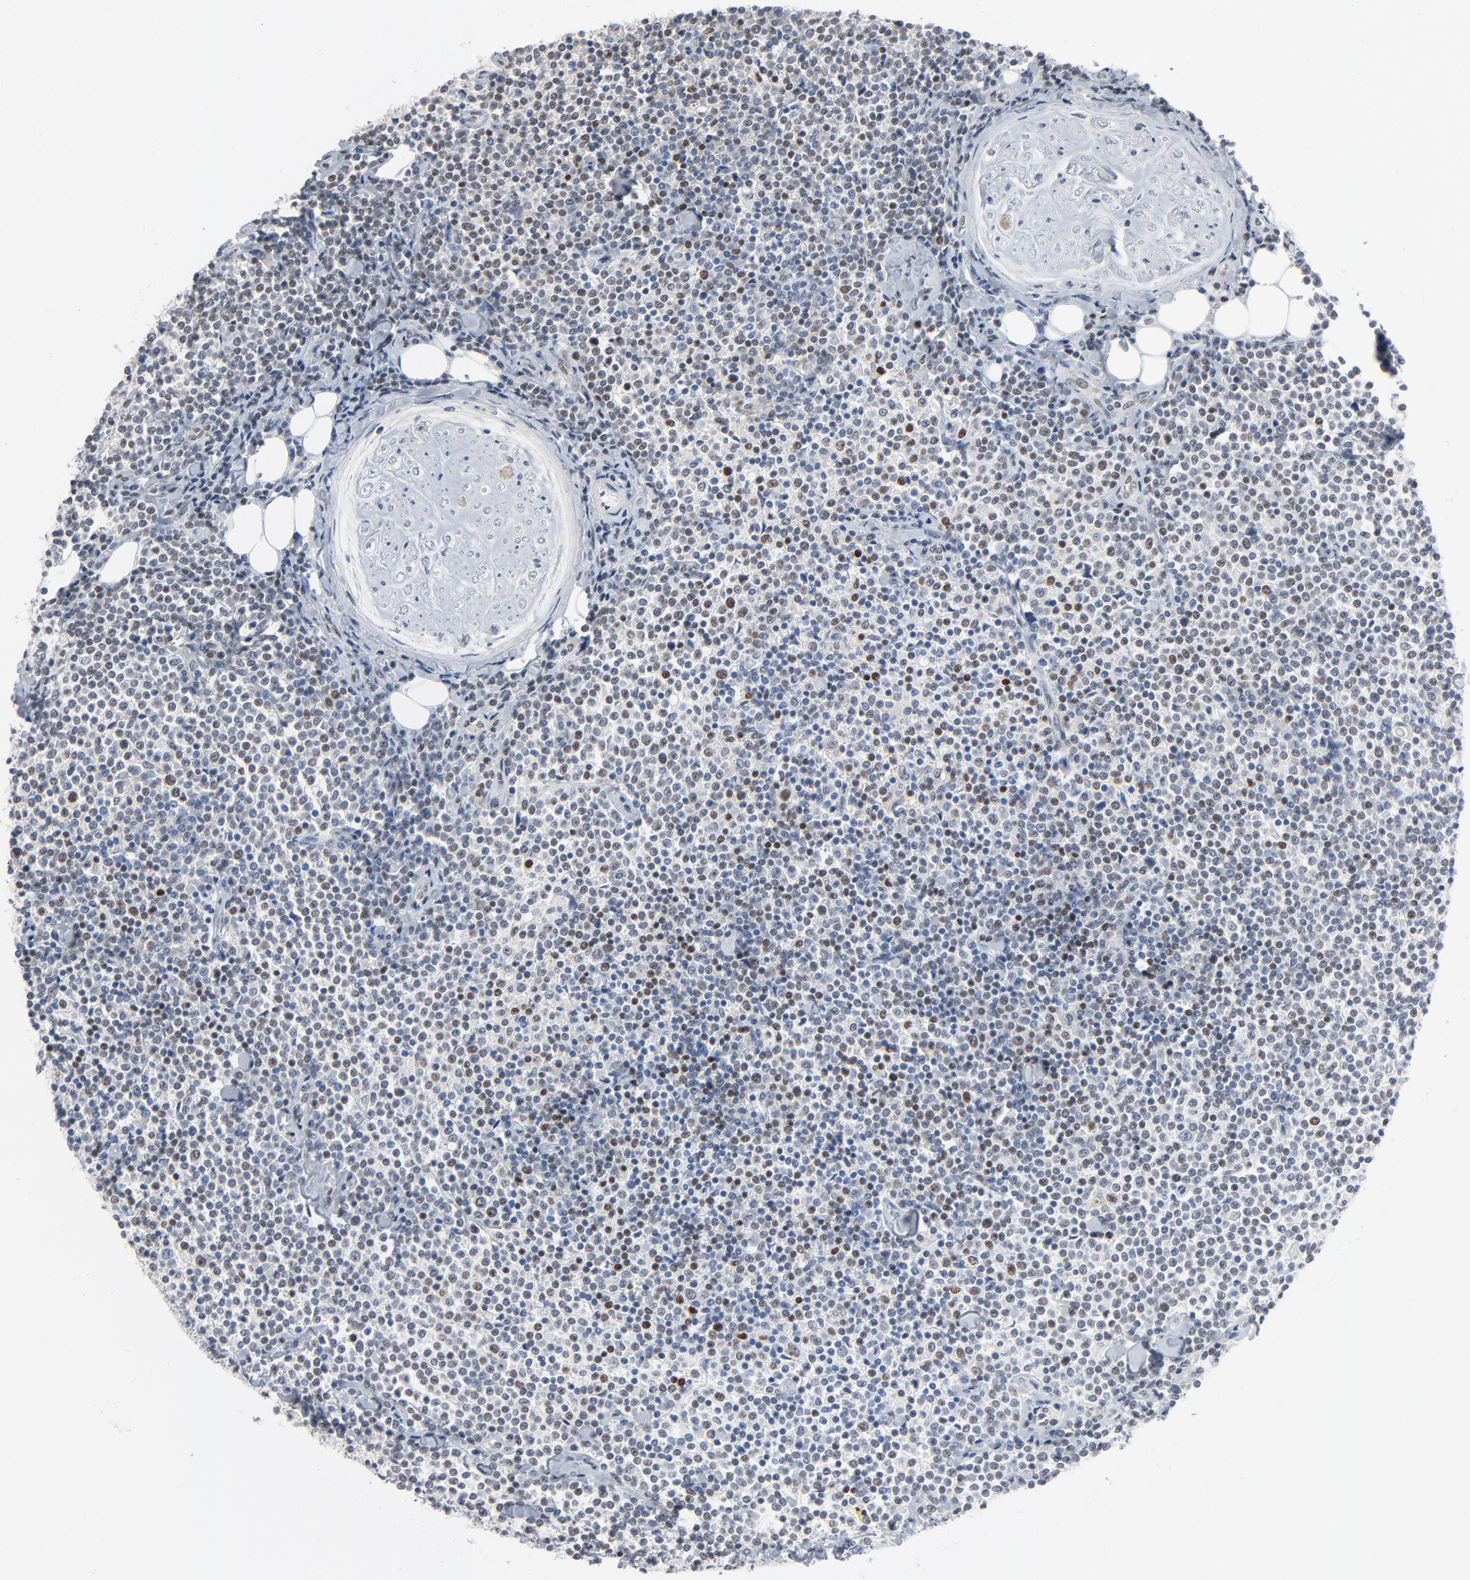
{"staining": {"intensity": "negative", "quantity": "none", "location": "none"}, "tissue": "lymphoma", "cell_type": "Tumor cells", "image_type": "cancer", "snomed": [{"axis": "morphology", "description": "Malignant lymphoma, non-Hodgkin's type, Low grade"}, {"axis": "topography", "description": "Soft tissue"}], "caption": "A photomicrograph of human malignant lymphoma, non-Hodgkin's type (low-grade) is negative for staining in tumor cells.", "gene": "FOXP1", "patient": {"sex": "male", "age": 92}}